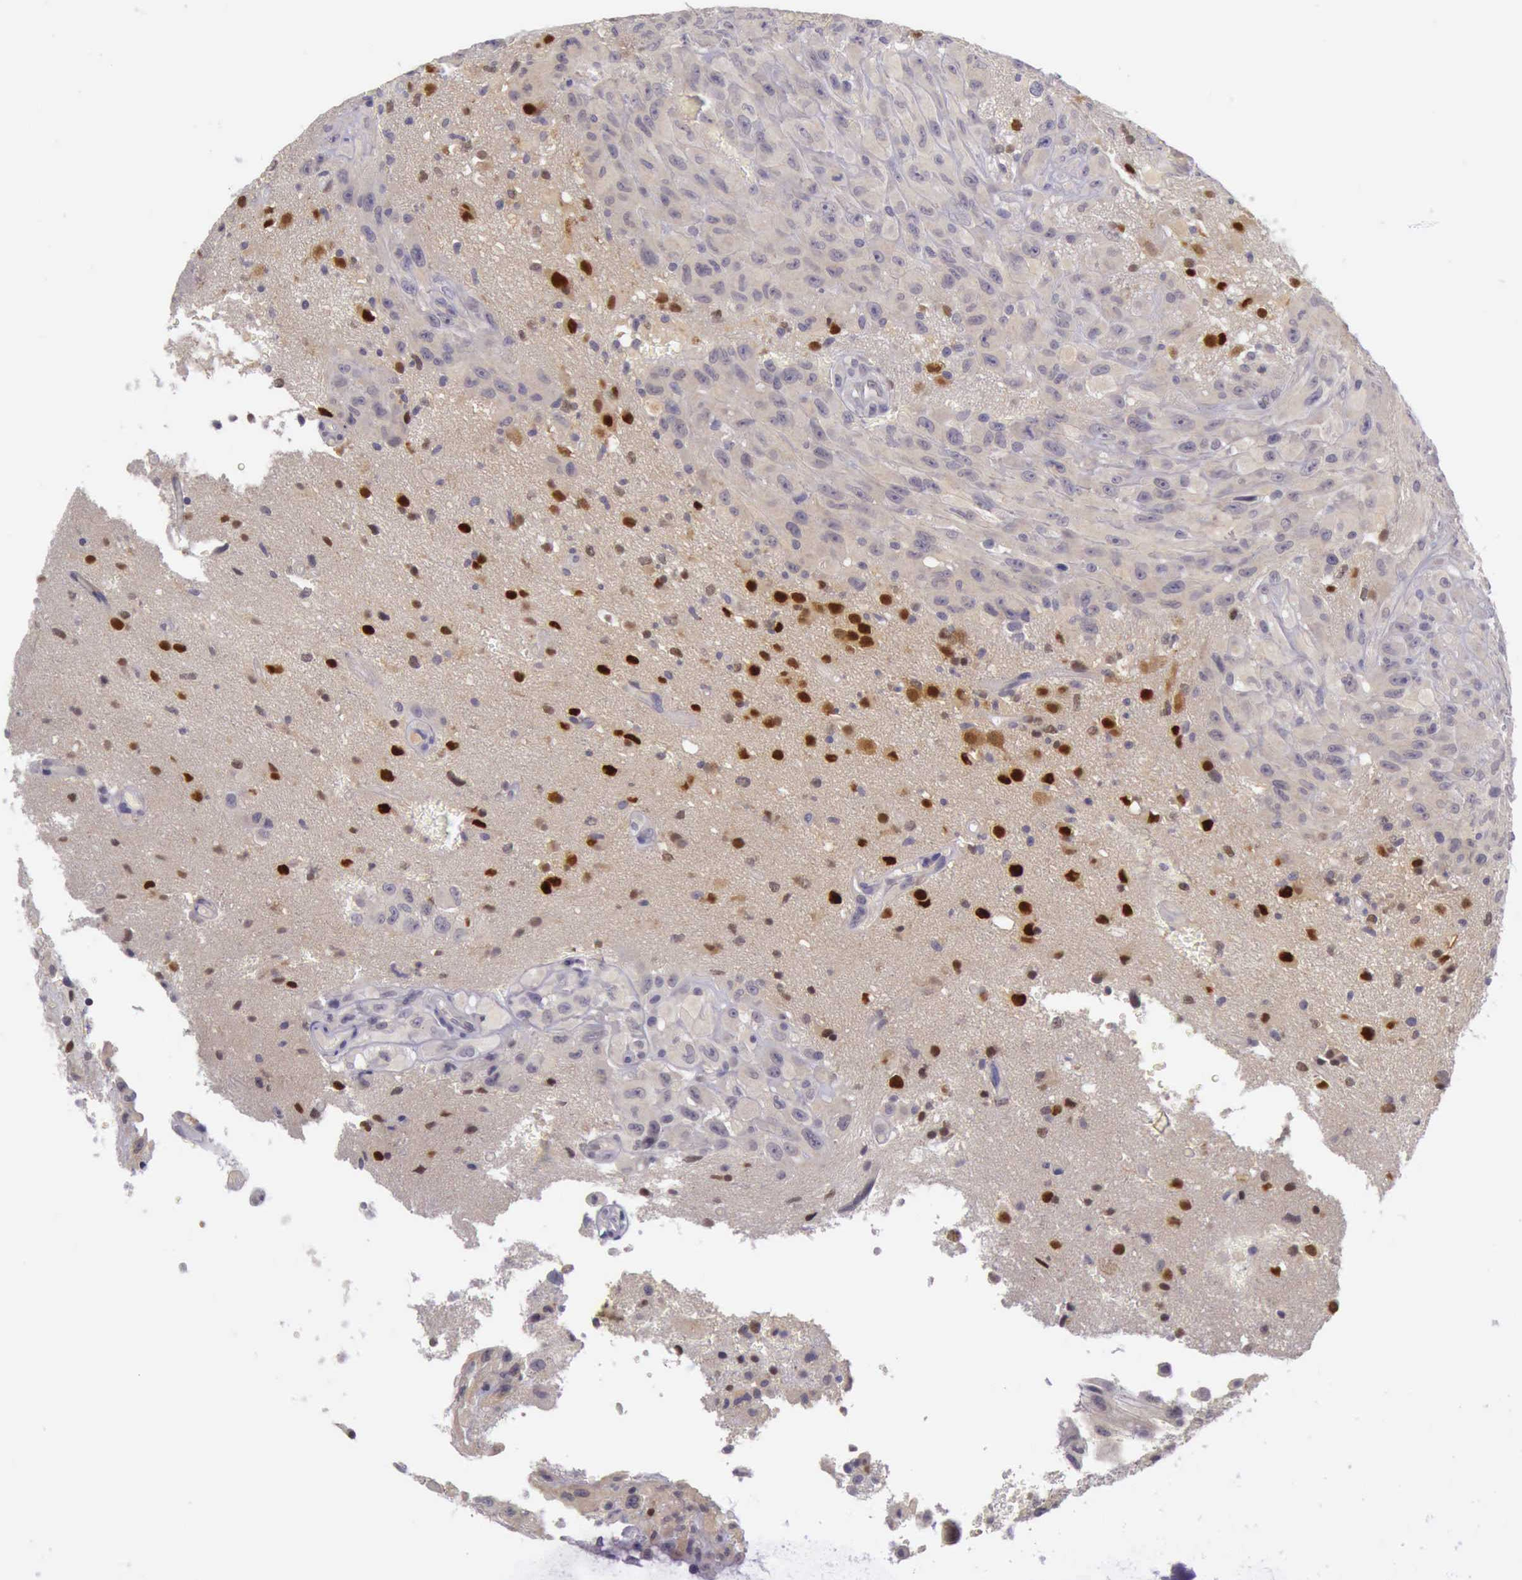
{"staining": {"intensity": "weak", "quantity": ">75%", "location": "cytoplasmic/membranous"}, "tissue": "glioma", "cell_type": "Tumor cells", "image_type": "cancer", "snomed": [{"axis": "morphology", "description": "Glioma, malignant, High grade"}, {"axis": "topography", "description": "Brain"}], "caption": "Human malignant glioma (high-grade) stained with a brown dye exhibits weak cytoplasmic/membranous positive expression in approximately >75% of tumor cells.", "gene": "ARNT2", "patient": {"sex": "male", "age": 48}}